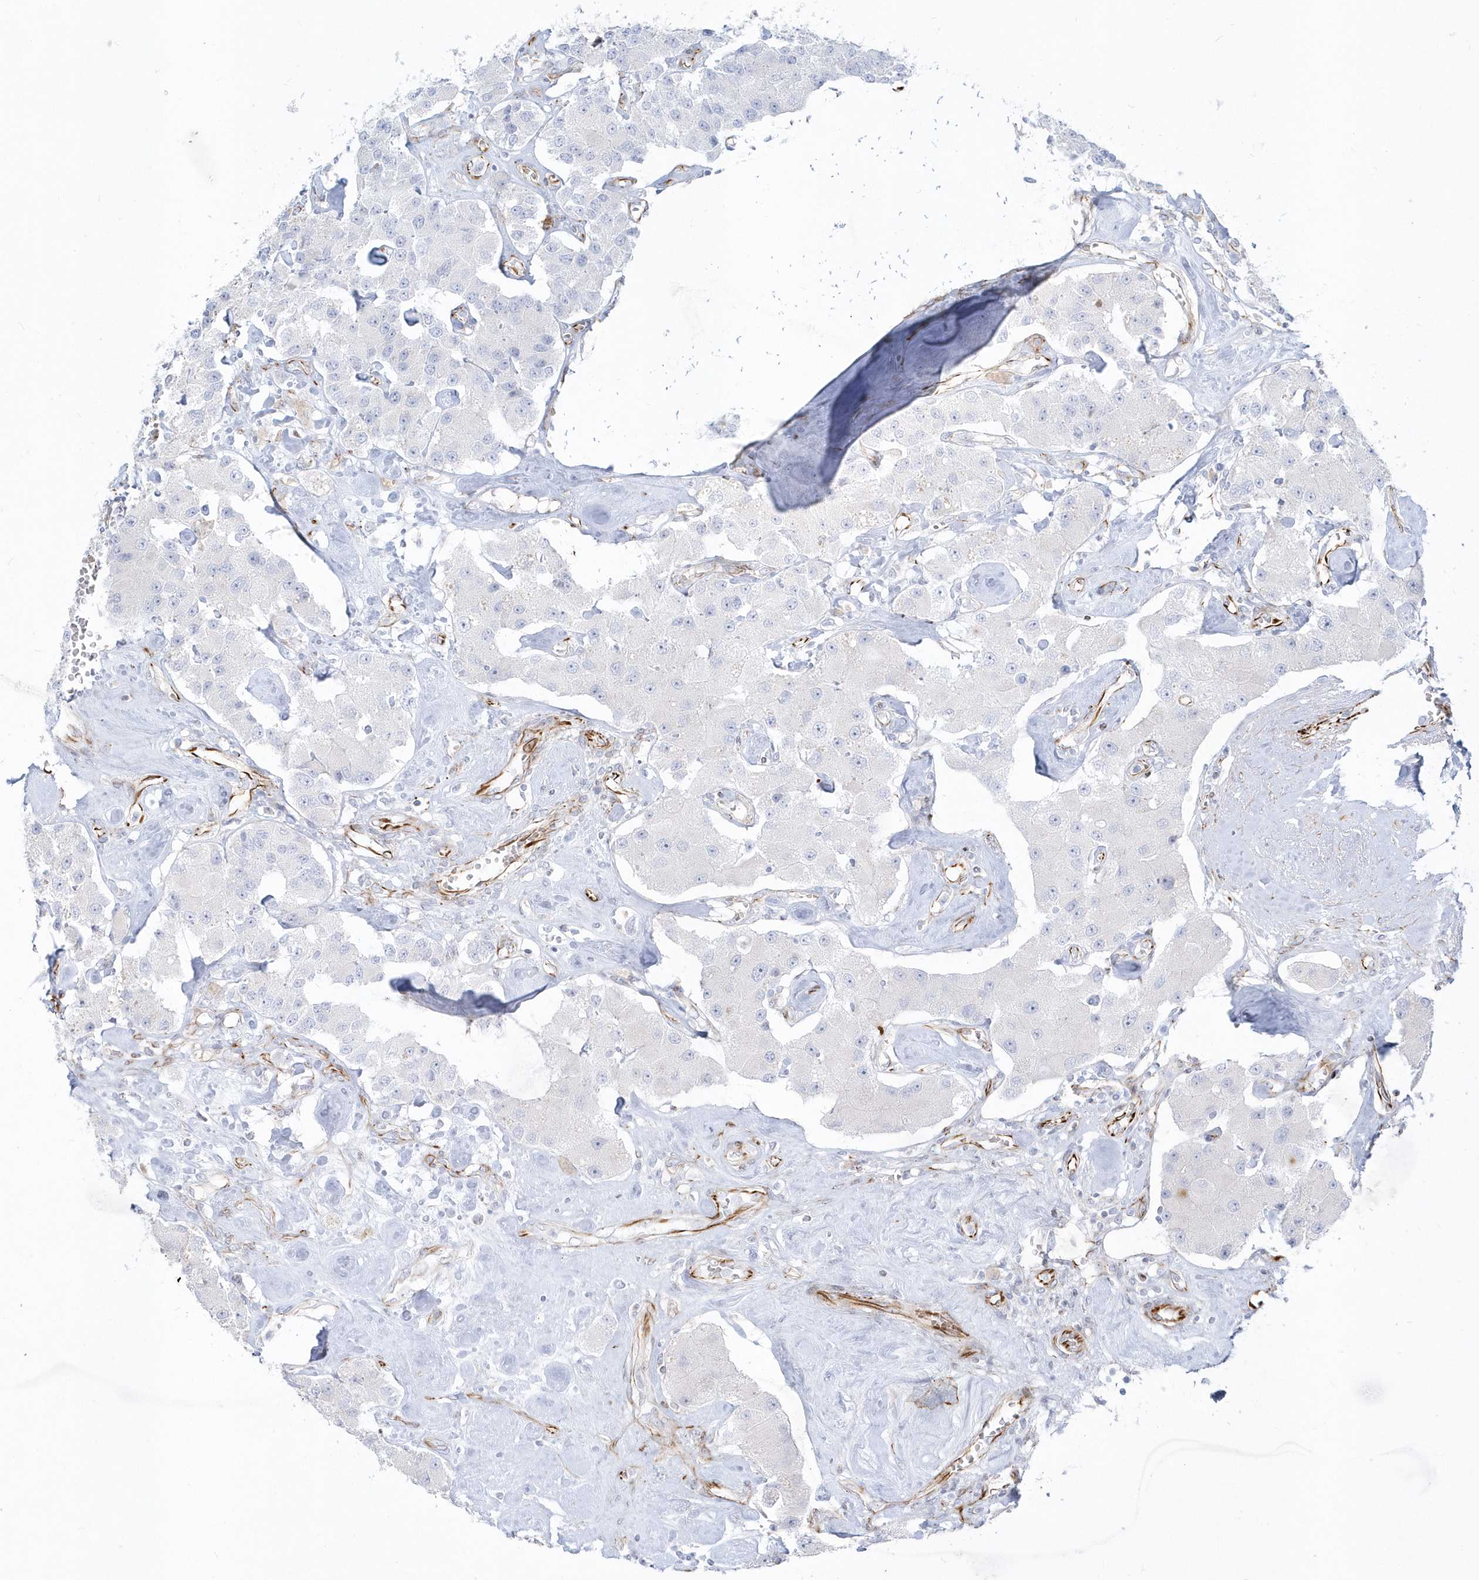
{"staining": {"intensity": "negative", "quantity": "none", "location": "none"}, "tissue": "carcinoid", "cell_type": "Tumor cells", "image_type": "cancer", "snomed": [{"axis": "morphology", "description": "Carcinoid, malignant, NOS"}, {"axis": "topography", "description": "Pancreas"}], "caption": "IHC micrograph of neoplastic tissue: carcinoid stained with DAB shows no significant protein staining in tumor cells. (DAB (3,3'-diaminobenzidine) immunohistochemistry (IHC) visualized using brightfield microscopy, high magnification).", "gene": "PPIL6", "patient": {"sex": "male", "age": 41}}